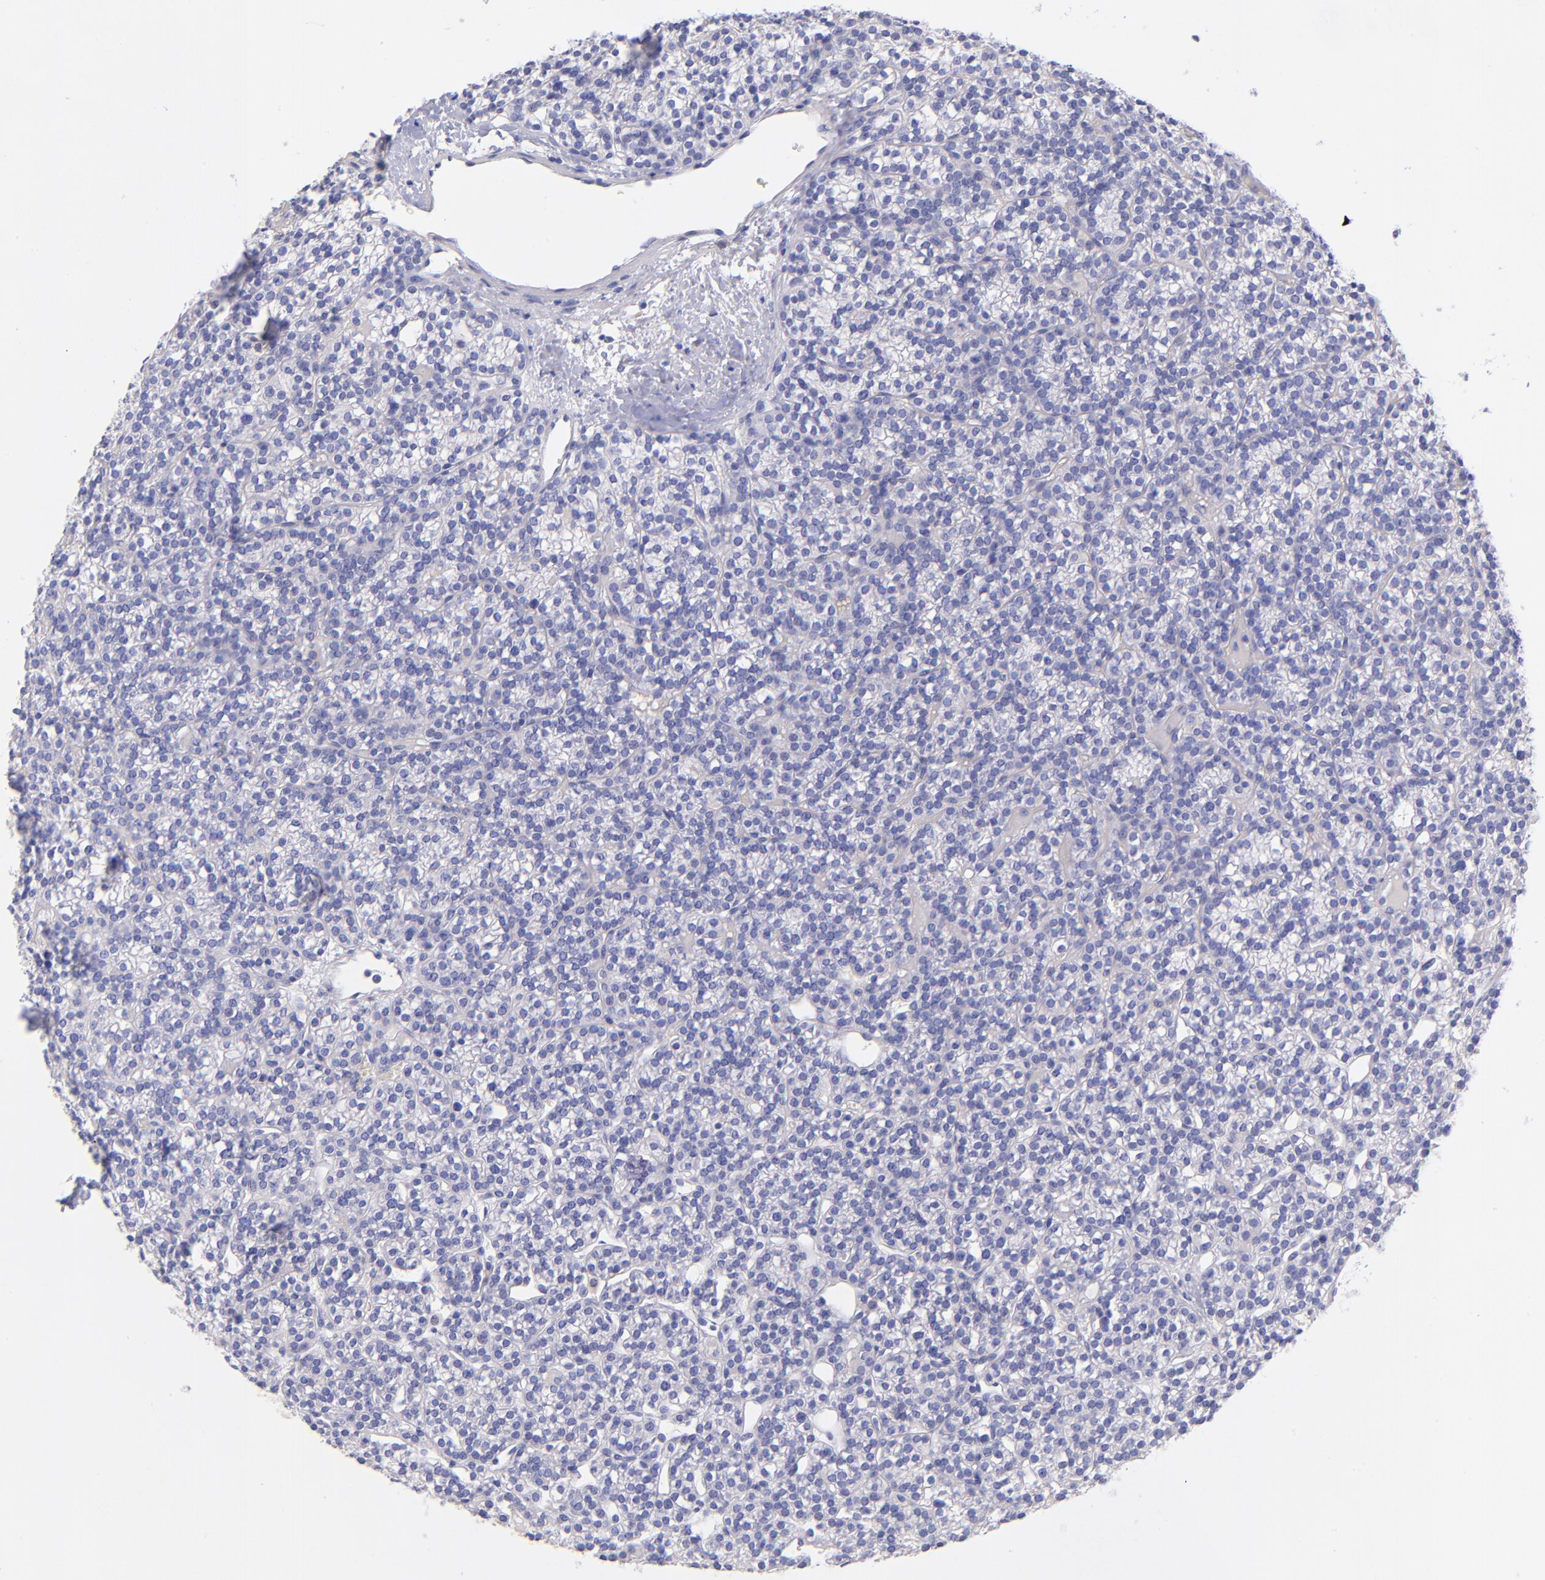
{"staining": {"intensity": "negative", "quantity": "none", "location": "none"}, "tissue": "parathyroid gland", "cell_type": "Glandular cells", "image_type": "normal", "snomed": [{"axis": "morphology", "description": "Normal tissue, NOS"}, {"axis": "topography", "description": "Parathyroid gland"}], "caption": "A high-resolution histopathology image shows IHC staining of benign parathyroid gland, which exhibits no significant positivity in glandular cells. The staining is performed using DAB brown chromogen with nuclei counter-stained in using hematoxylin.", "gene": "RAB3B", "patient": {"sex": "female", "age": 50}}